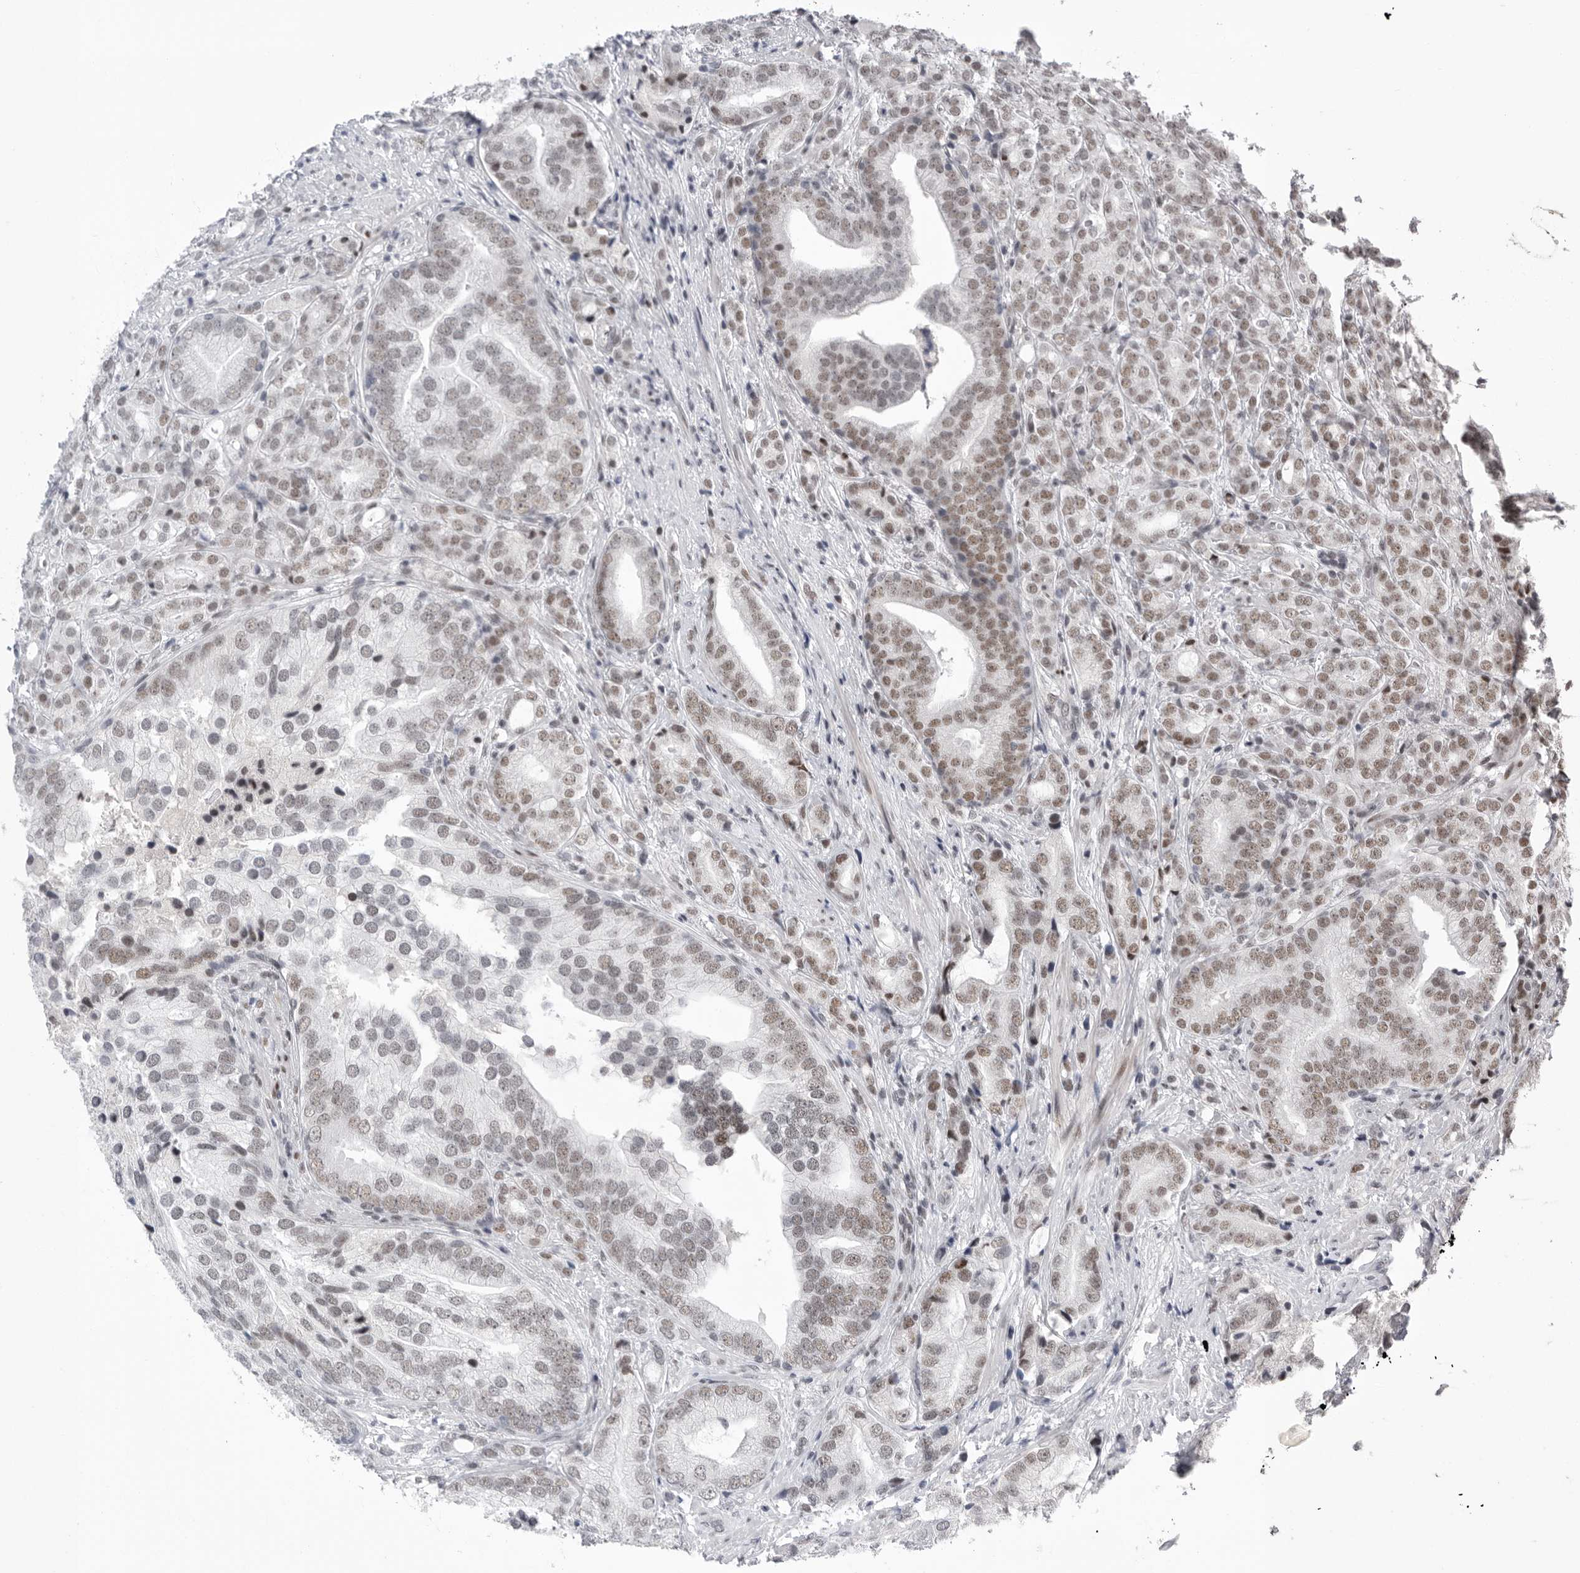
{"staining": {"intensity": "moderate", "quantity": ">75%", "location": "nuclear"}, "tissue": "prostate cancer", "cell_type": "Tumor cells", "image_type": "cancer", "snomed": [{"axis": "morphology", "description": "Adenocarcinoma, High grade"}, {"axis": "topography", "description": "Prostate"}], "caption": "The image demonstrates immunohistochemical staining of prostate cancer (high-grade adenocarcinoma). There is moderate nuclear expression is identified in about >75% of tumor cells.", "gene": "POU5F1", "patient": {"sex": "male", "age": 57}}